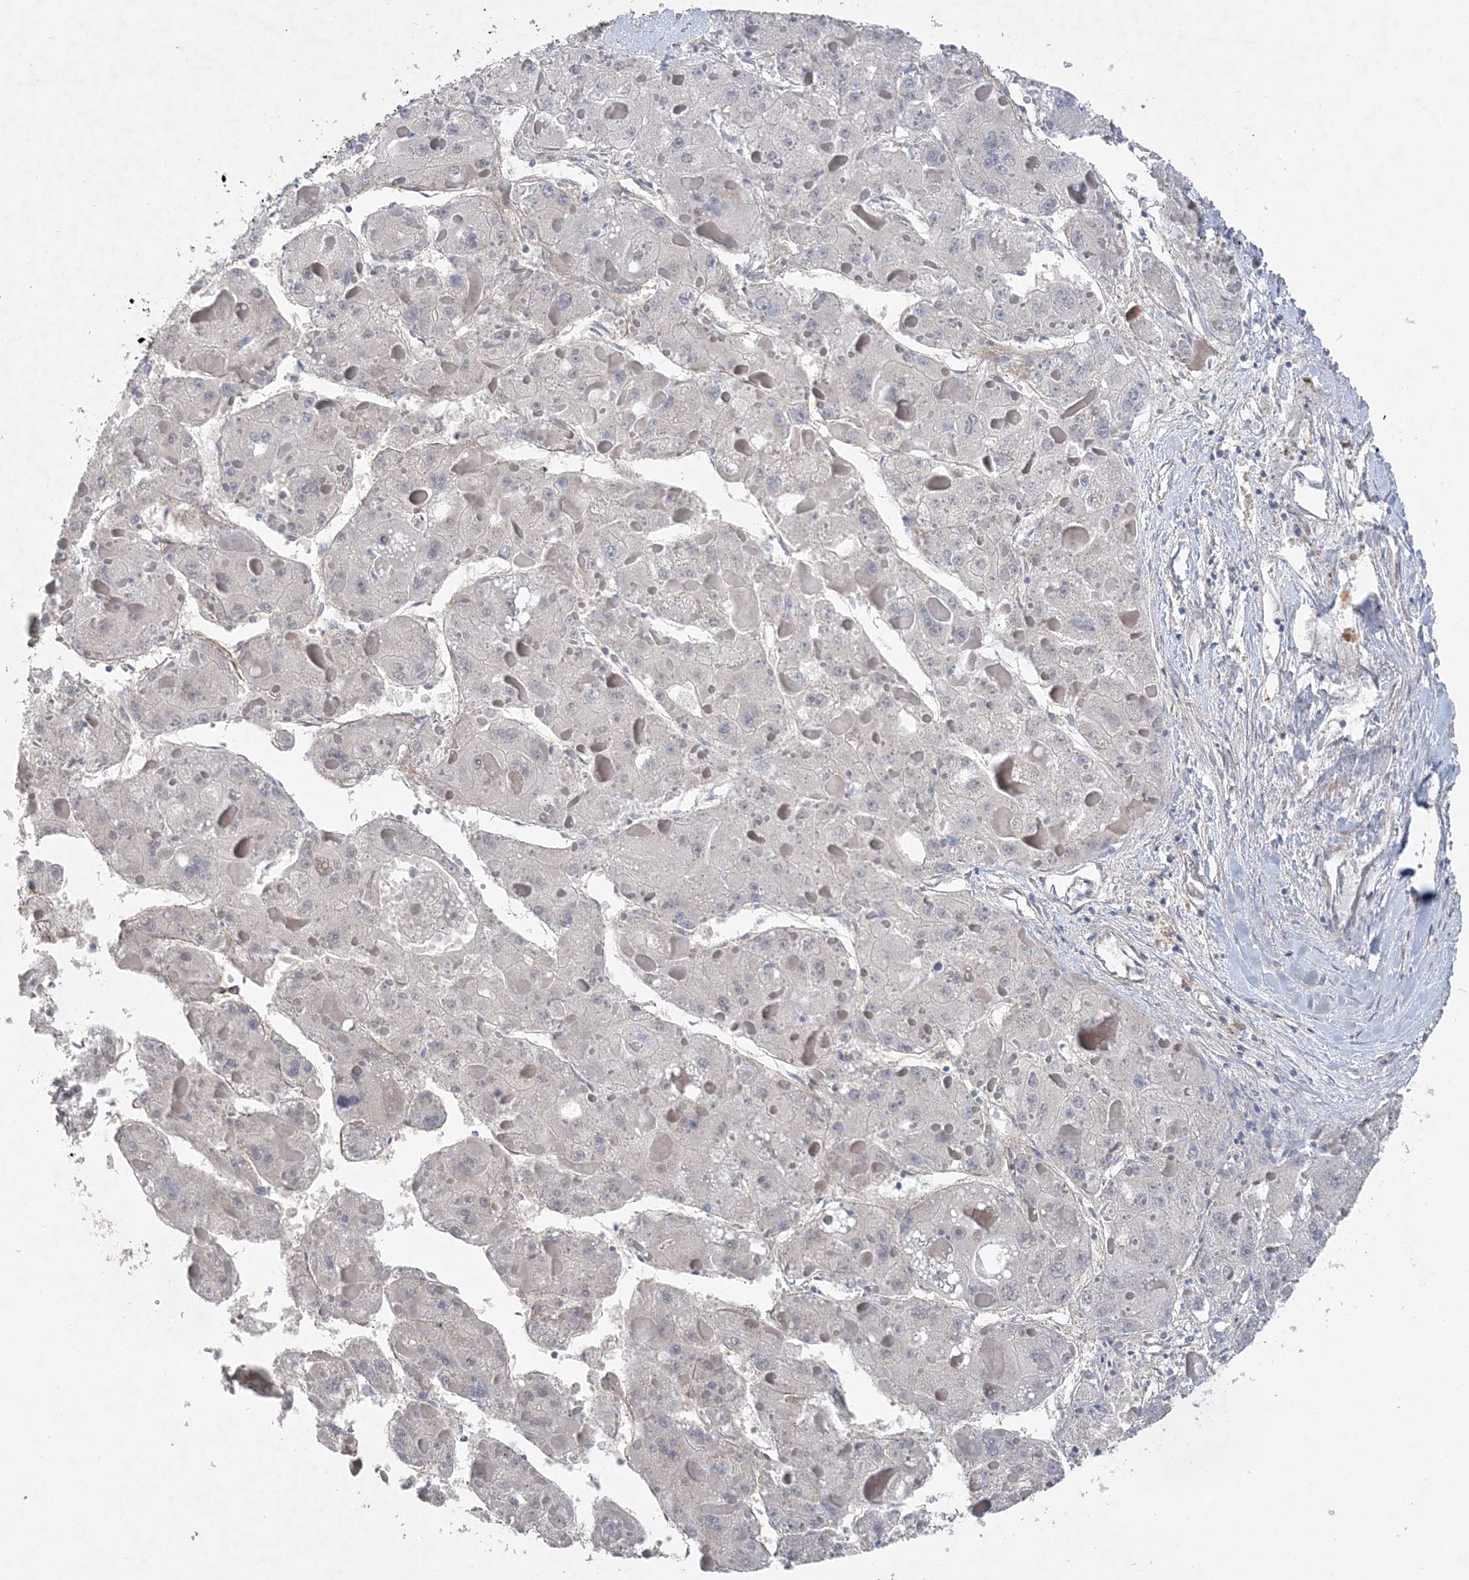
{"staining": {"intensity": "negative", "quantity": "none", "location": "none"}, "tissue": "liver cancer", "cell_type": "Tumor cells", "image_type": "cancer", "snomed": [{"axis": "morphology", "description": "Carcinoma, Hepatocellular, NOS"}, {"axis": "topography", "description": "Liver"}], "caption": "The immunohistochemistry (IHC) photomicrograph has no significant positivity in tumor cells of hepatocellular carcinoma (liver) tissue. (DAB (3,3'-diaminobenzidine) IHC visualized using brightfield microscopy, high magnification).", "gene": "MAP4K5", "patient": {"sex": "female", "age": 73}}